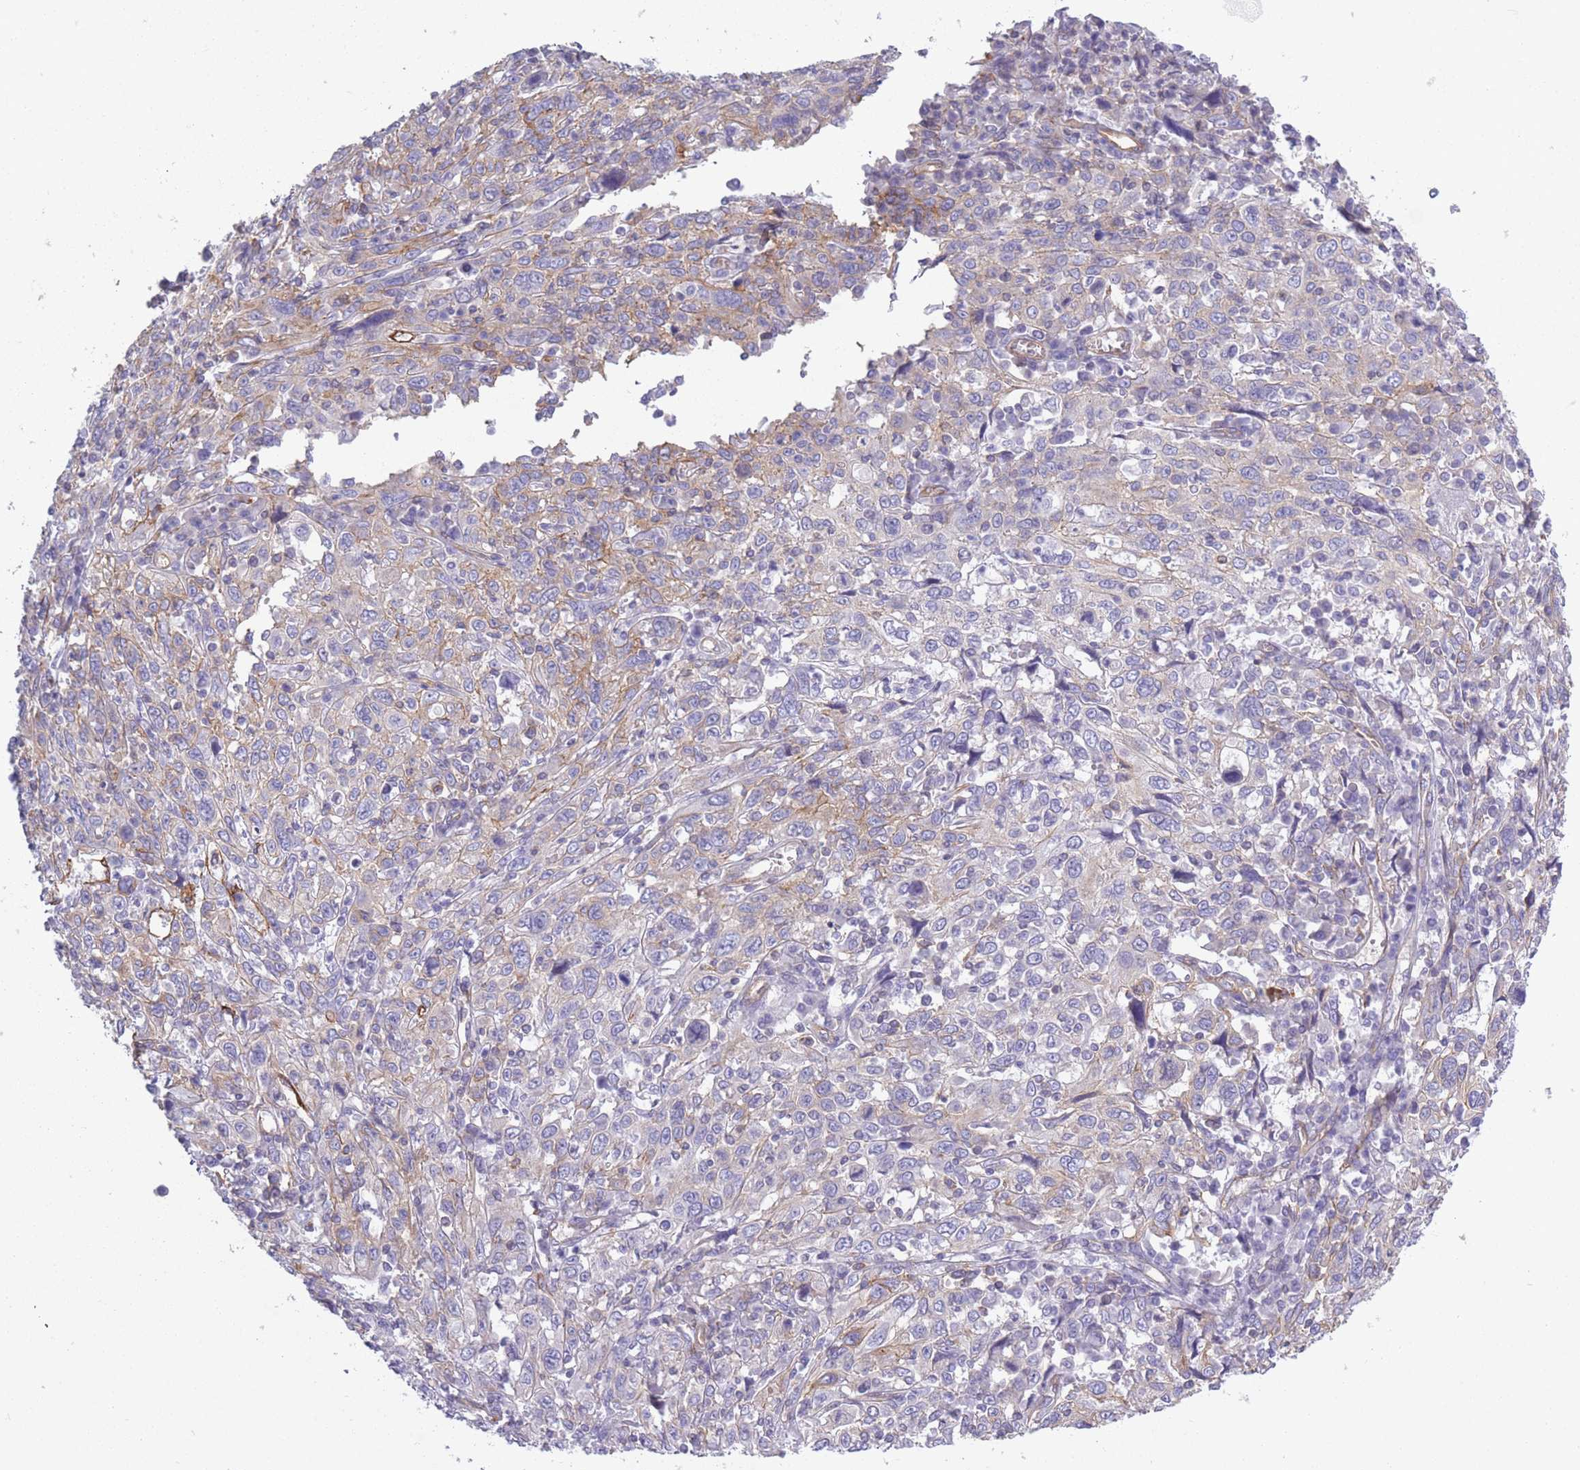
{"staining": {"intensity": "weak", "quantity": "<25%", "location": "cytoplasmic/membranous"}, "tissue": "cervical cancer", "cell_type": "Tumor cells", "image_type": "cancer", "snomed": [{"axis": "morphology", "description": "Squamous cell carcinoma, NOS"}, {"axis": "topography", "description": "Cervix"}], "caption": "There is no significant positivity in tumor cells of cervical squamous cell carcinoma.", "gene": "ADD1", "patient": {"sex": "female", "age": 46}}